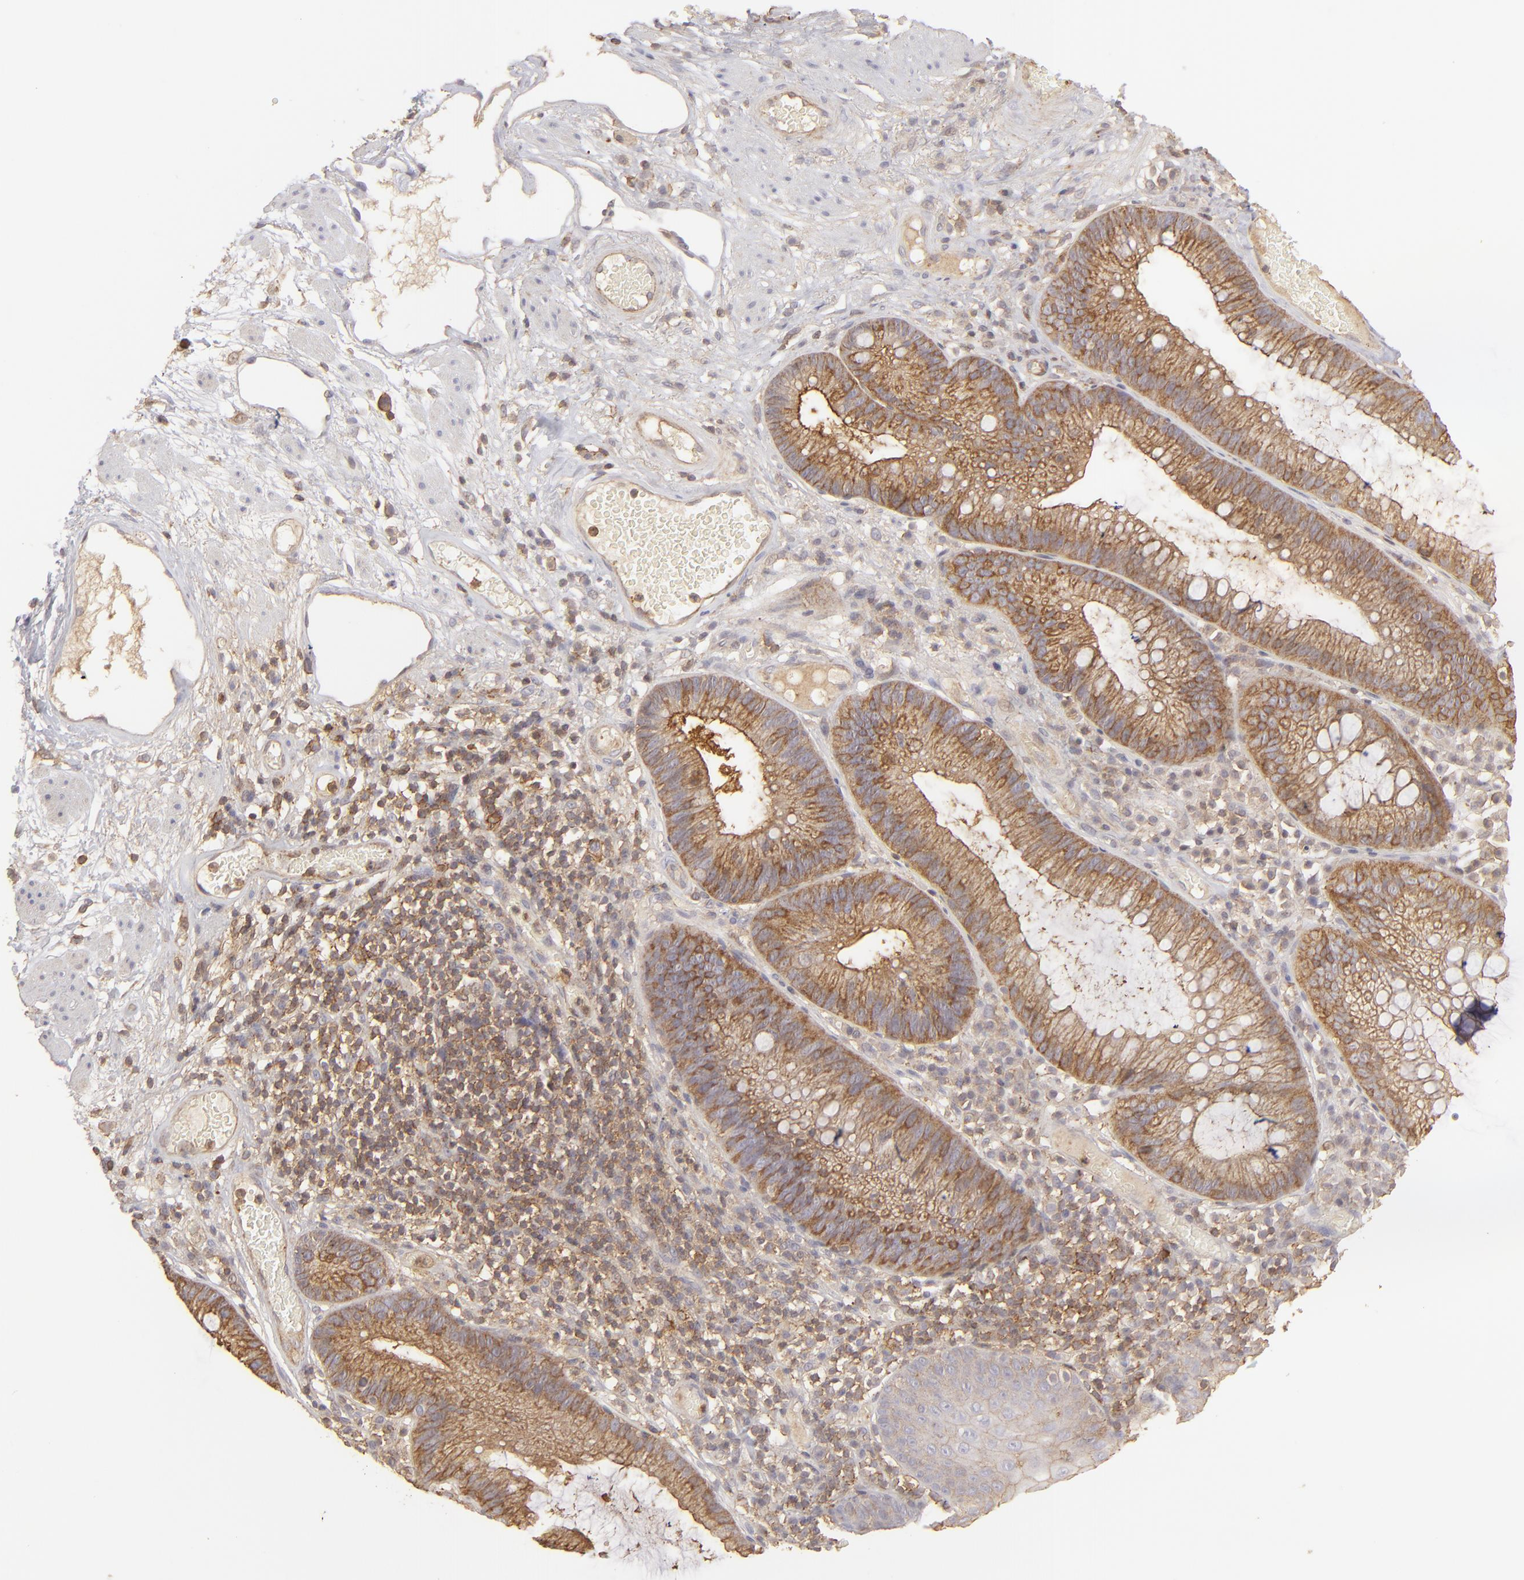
{"staining": {"intensity": "weak", "quantity": ">75%", "location": "cytoplasmic/membranous"}, "tissue": "skin", "cell_type": "Epidermal cells", "image_type": "normal", "snomed": [{"axis": "morphology", "description": "Normal tissue, NOS"}, {"axis": "morphology", "description": "Hemorrhoids"}, {"axis": "morphology", "description": "Inflammation, NOS"}, {"axis": "topography", "description": "Anal"}], "caption": "Protein staining shows weak cytoplasmic/membranous expression in about >75% of epidermal cells in normal skin.", "gene": "ACTB", "patient": {"sex": "male", "age": 60}}